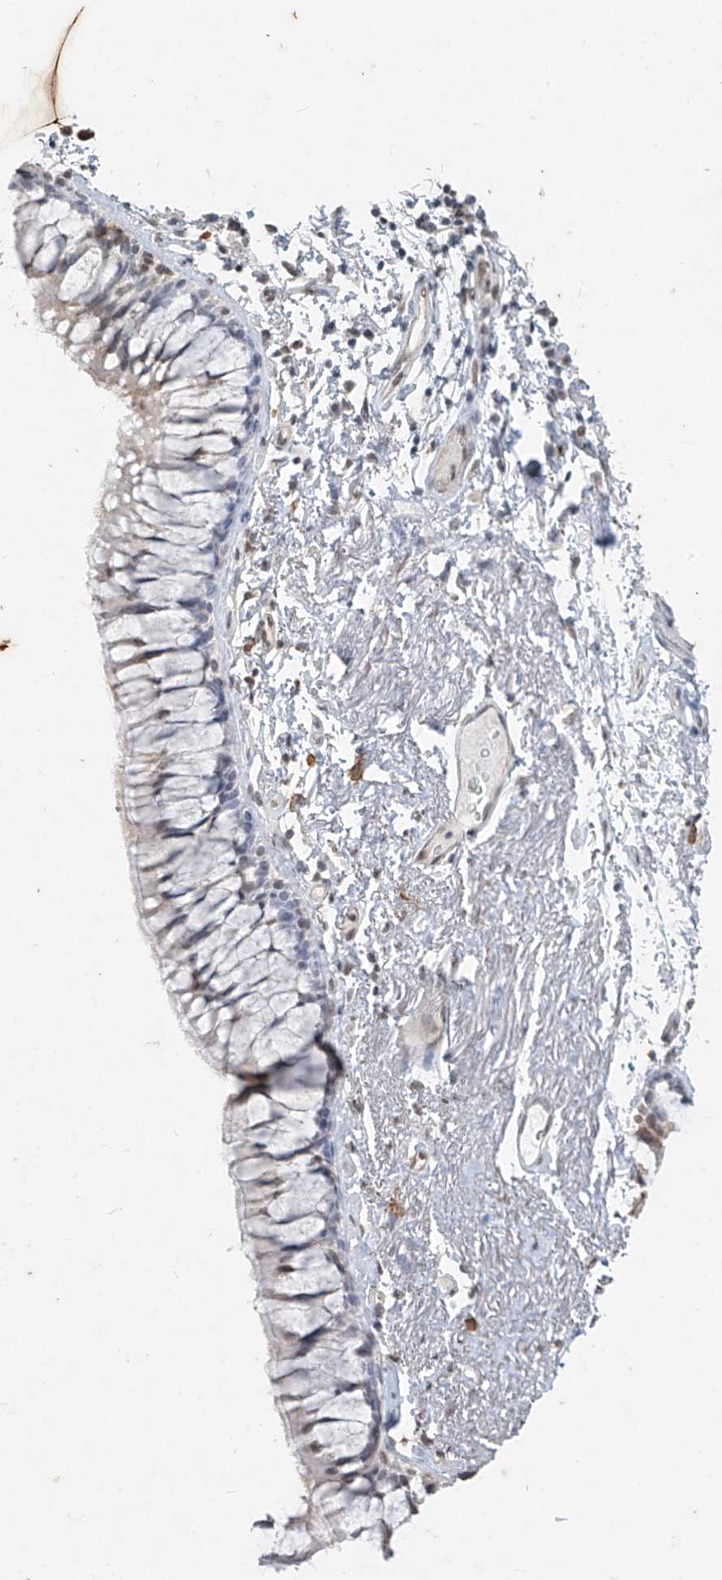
{"staining": {"intensity": "moderate", "quantity": "25%-75%", "location": "nuclear"}, "tissue": "bronchus", "cell_type": "Respiratory epithelial cells", "image_type": "normal", "snomed": [{"axis": "morphology", "description": "Normal tissue, NOS"}, {"axis": "topography", "description": "Cartilage tissue"}, {"axis": "topography", "description": "Bronchus"}], "caption": "Immunohistochemical staining of benign human bronchus exhibits medium levels of moderate nuclear positivity in about 25%-75% of respiratory epithelial cells. Nuclei are stained in blue.", "gene": "TFEC", "patient": {"sex": "female", "age": 73}}